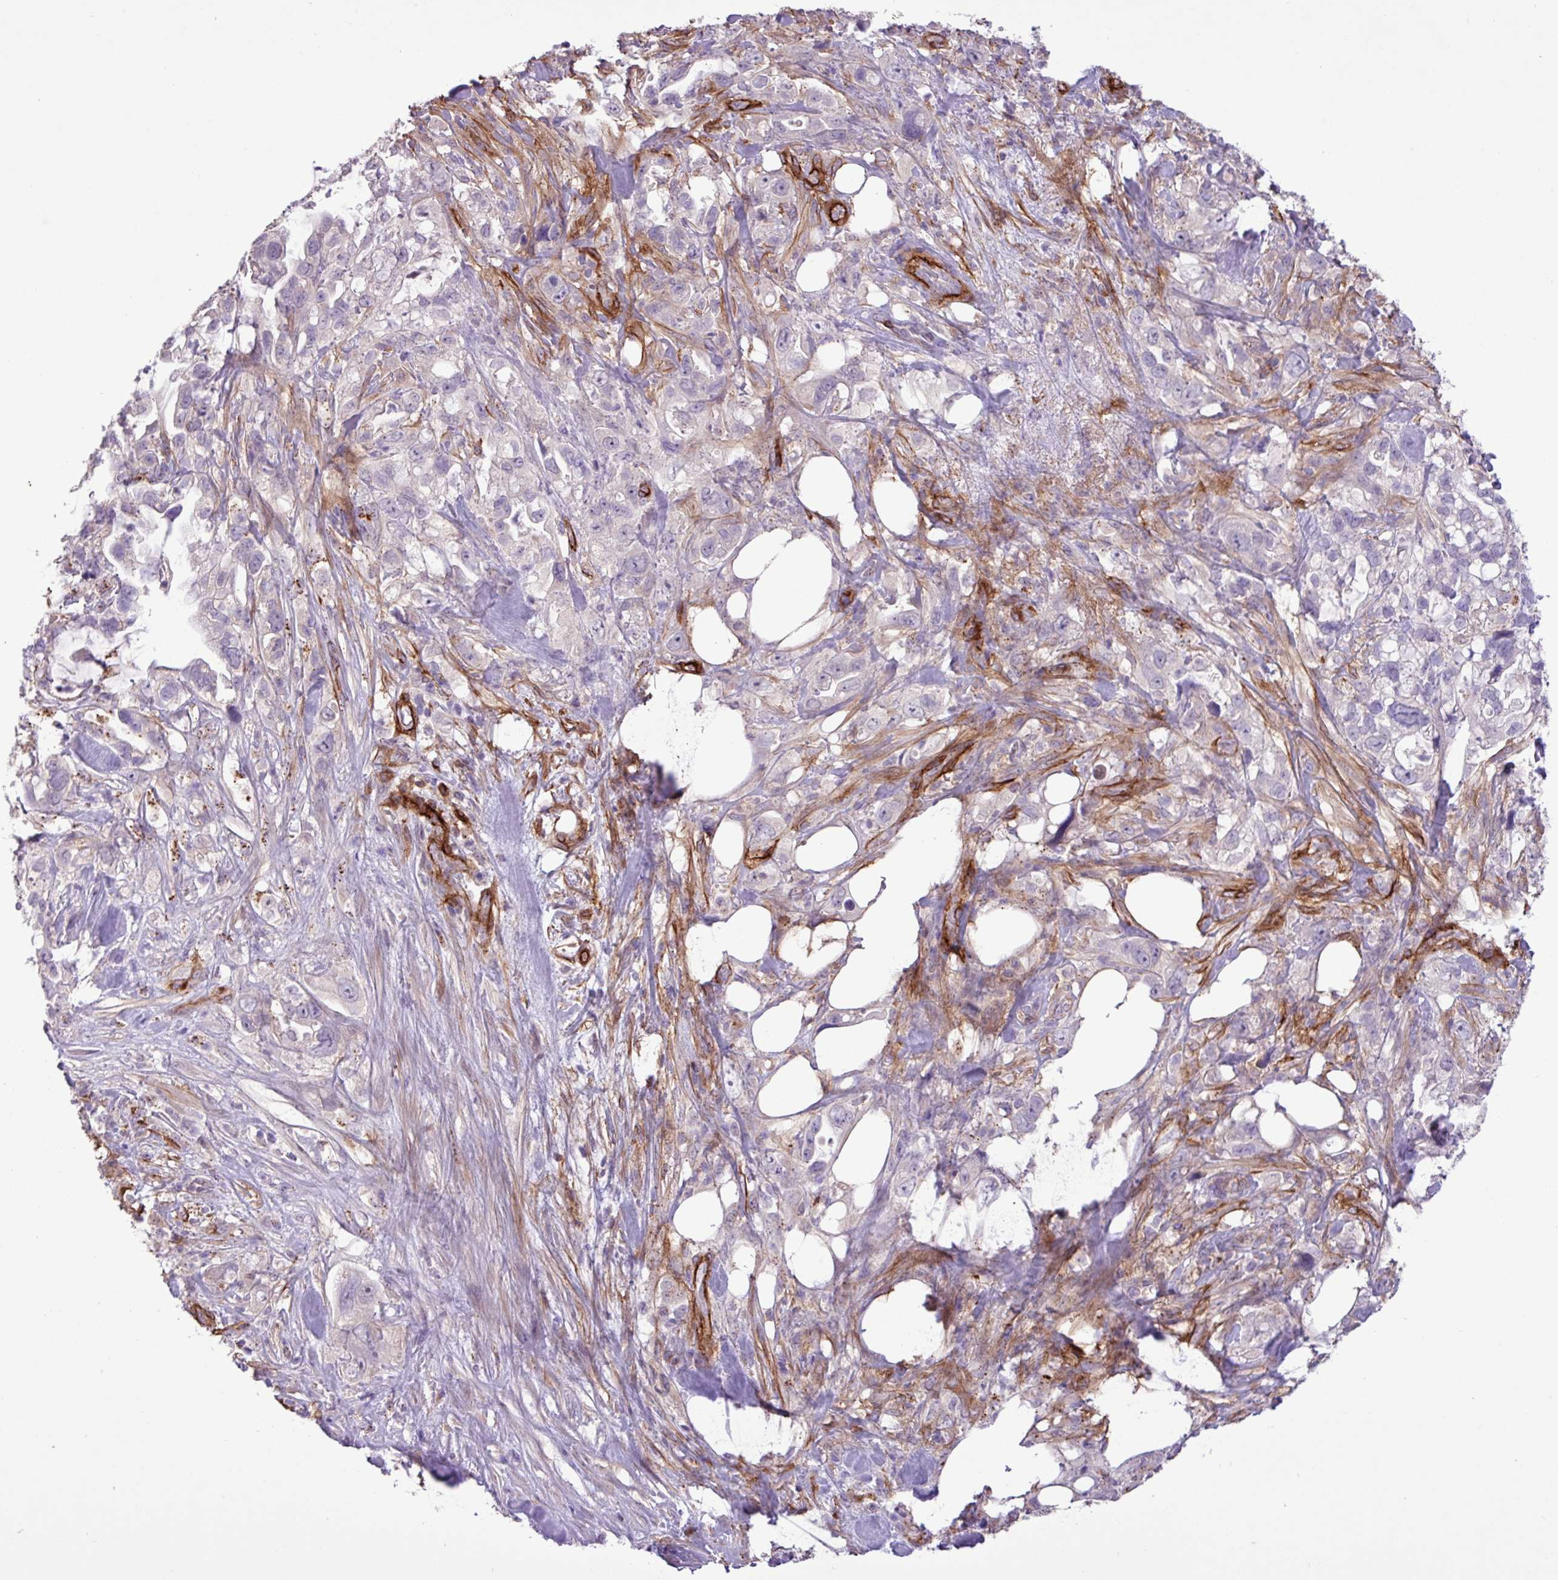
{"staining": {"intensity": "negative", "quantity": "none", "location": "none"}, "tissue": "pancreatic cancer", "cell_type": "Tumor cells", "image_type": "cancer", "snomed": [{"axis": "morphology", "description": "Adenocarcinoma, NOS"}, {"axis": "topography", "description": "Pancreas"}], "caption": "Pancreatic adenocarcinoma stained for a protein using immunohistochemistry reveals no expression tumor cells.", "gene": "CD248", "patient": {"sex": "female", "age": 61}}